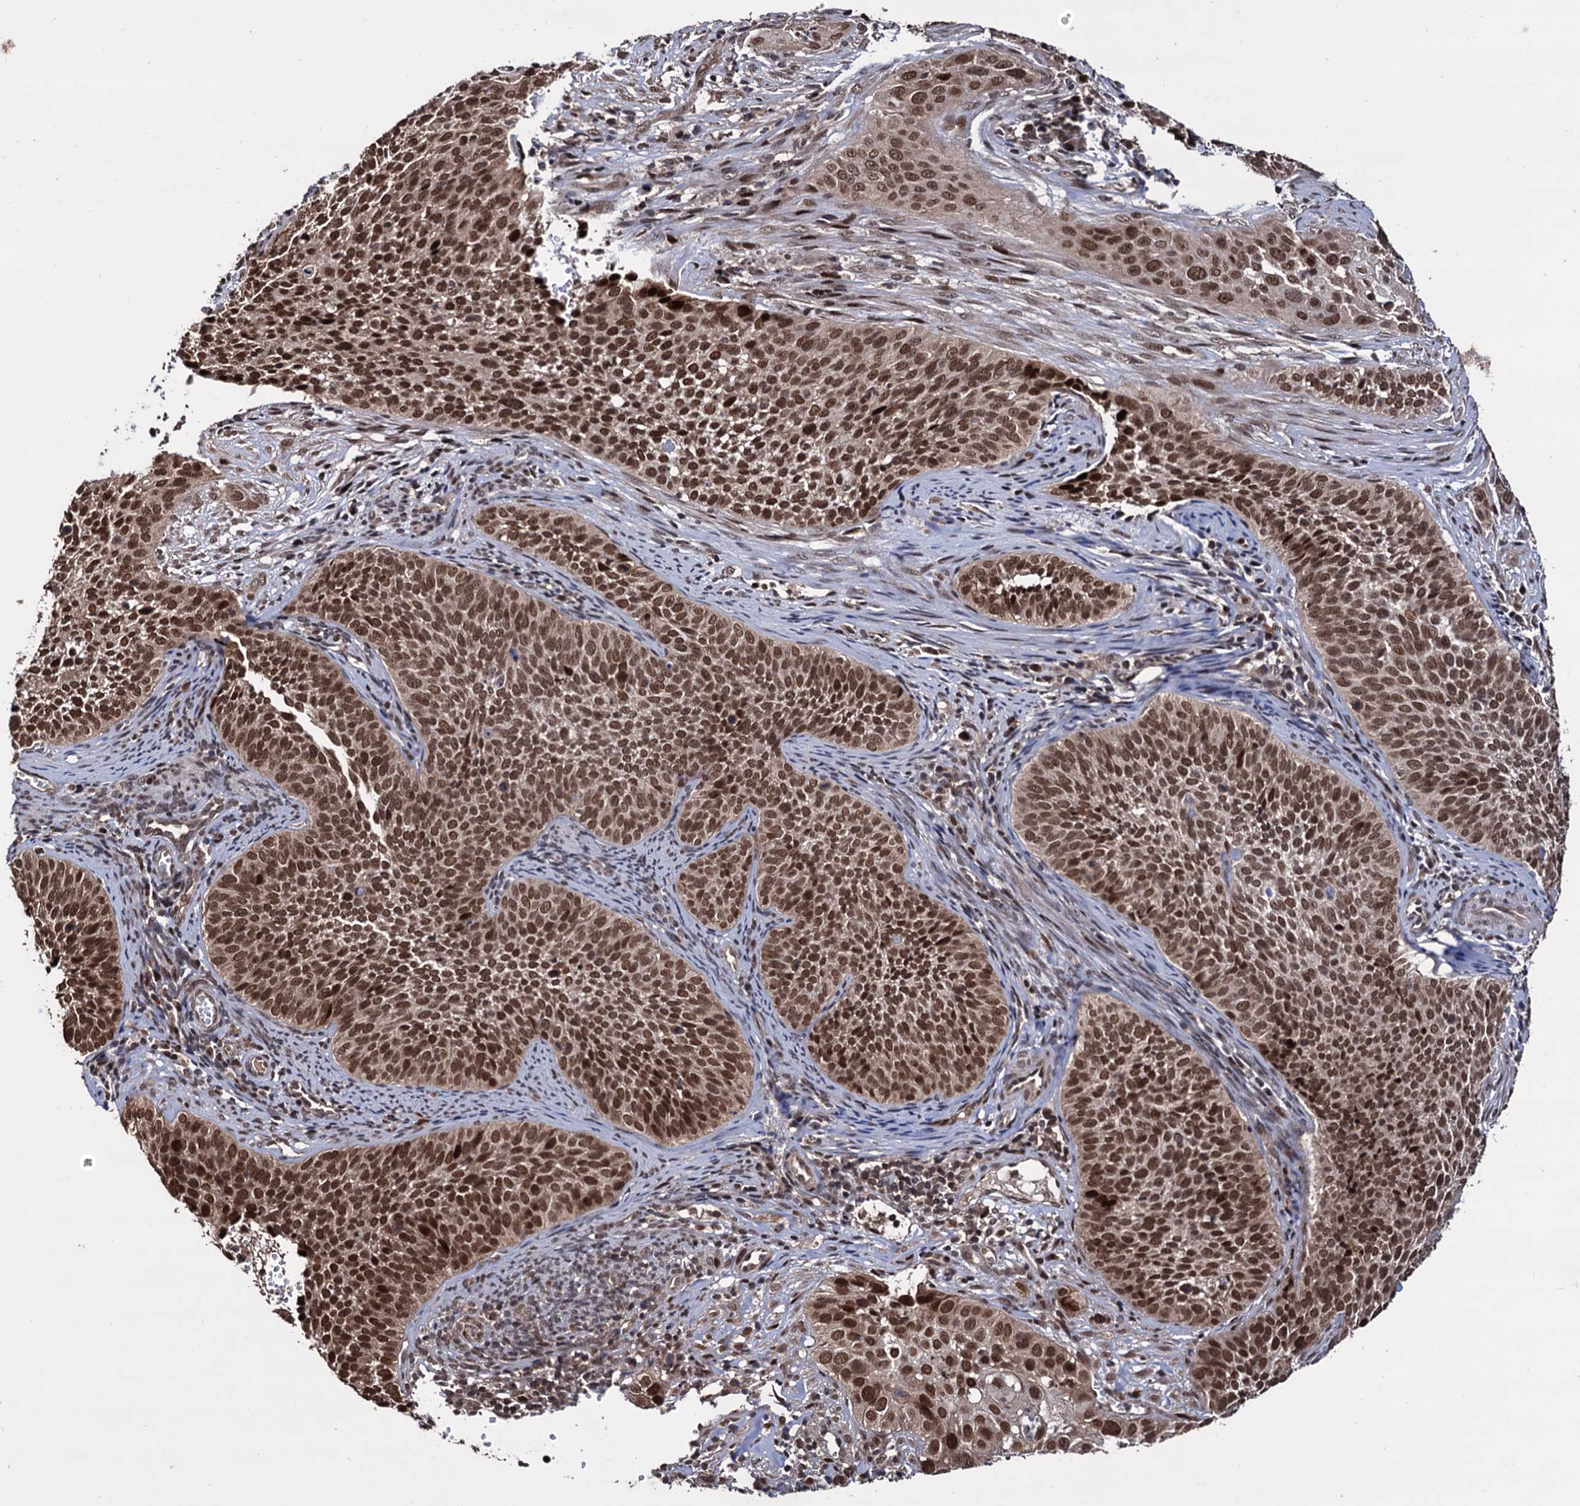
{"staining": {"intensity": "moderate", "quantity": ">75%", "location": "nuclear"}, "tissue": "cervical cancer", "cell_type": "Tumor cells", "image_type": "cancer", "snomed": [{"axis": "morphology", "description": "Squamous cell carcinoma, NOS"}, {"axis": "topography", "description": "Cervix"}], "caption": "A brown stain shows moderate nuclear positivity of a protein in cervical cancer tumor cells.", "gene": "KLF5", "patient": {"sex": "female", "age": 34}}